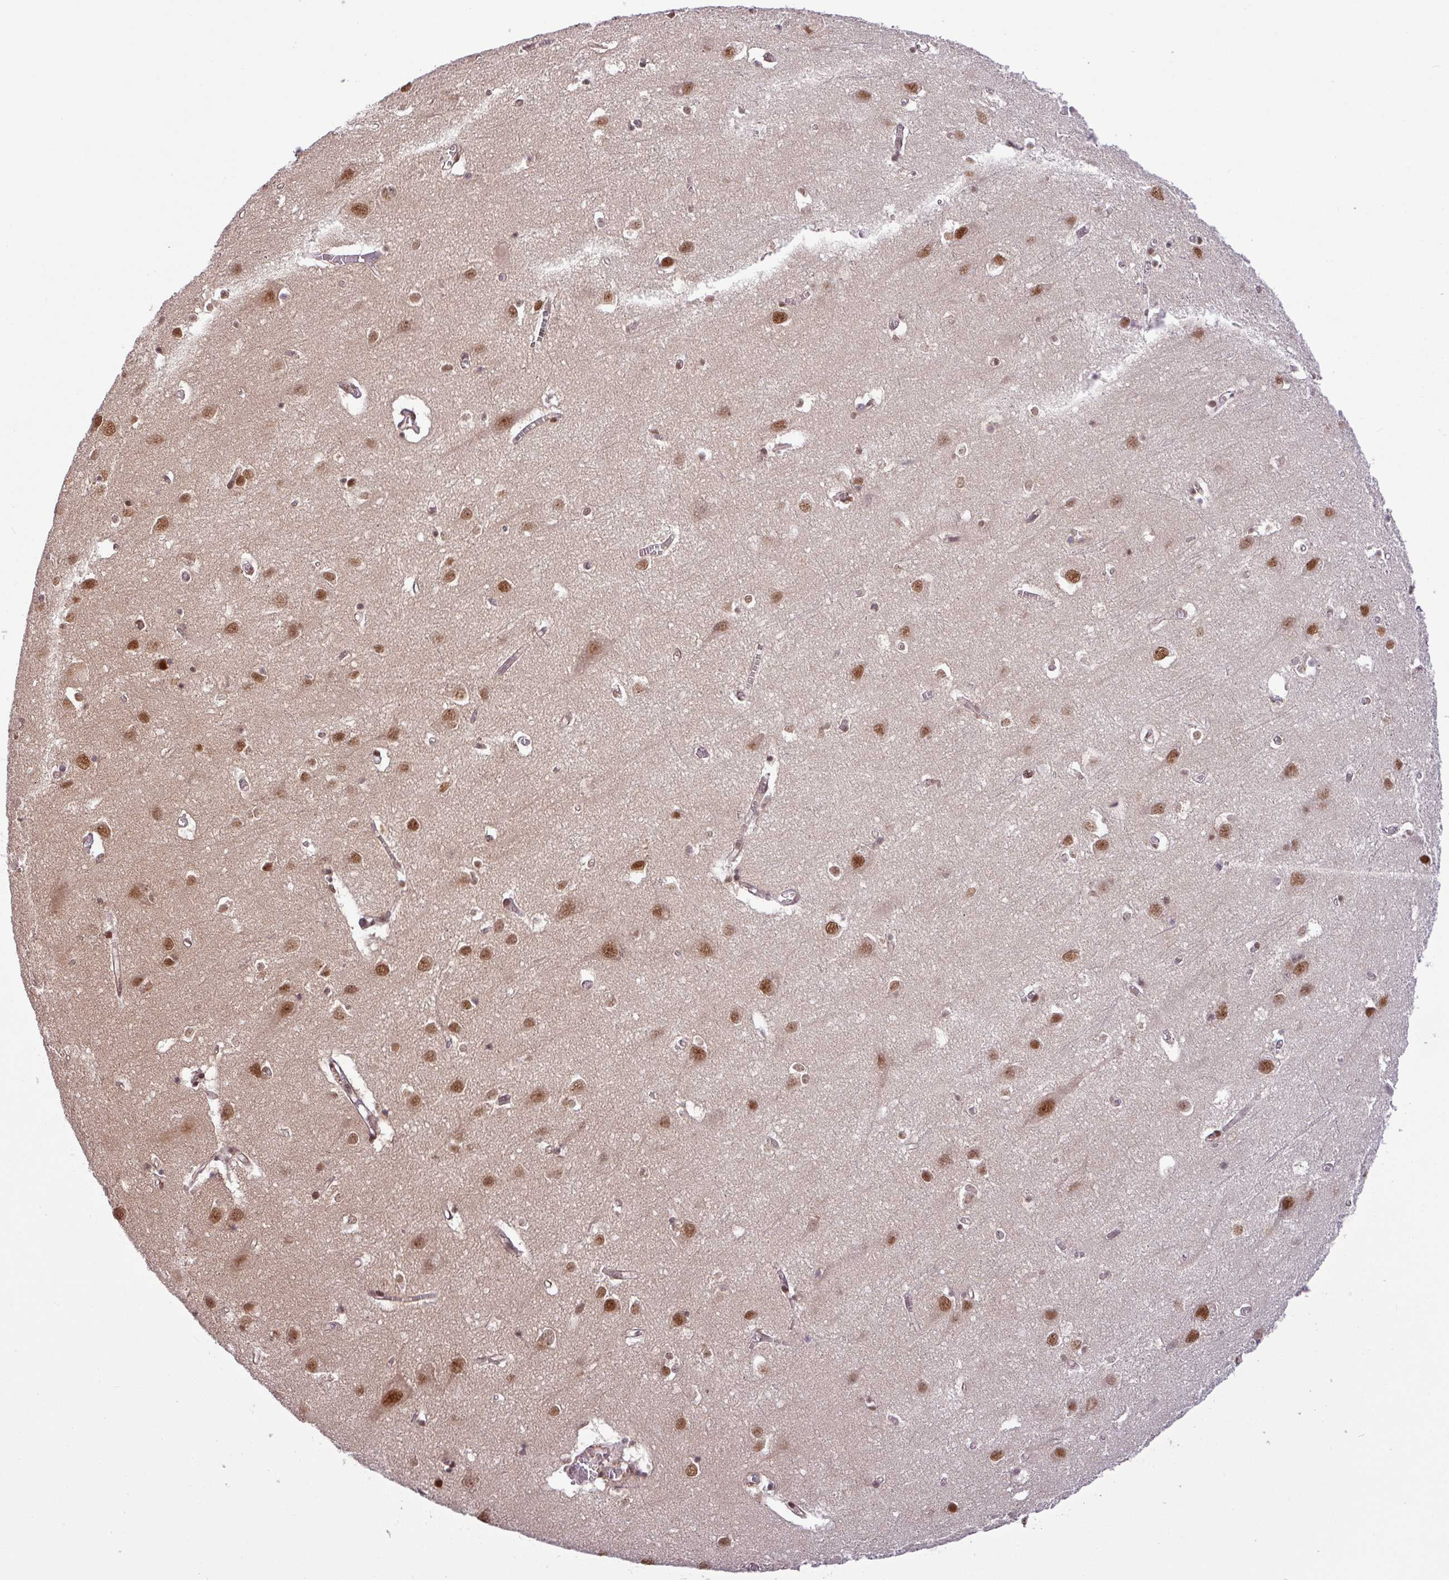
{"staining": {"intensity": "moderate", "quantity": ">75%", "location": "nuclear"}, "tissue": "cerebral cortex", "cell_type": "Endothelial cells", "image_type": "normal", "snomed": [{"axis": "morphology", "description": "Normal tissue, NOS"}, {"axis": "topography", "description": "Cerebral cortex"}], "caption": "Protein analysis of benign cerebral cortex reveals moderate nuclear expression in about >75% of endothelial cells. (IHC, brightfield microscopy, high magnification).", "gene": "SRSF2", "patient": {"sex": "male", "age": 70}}